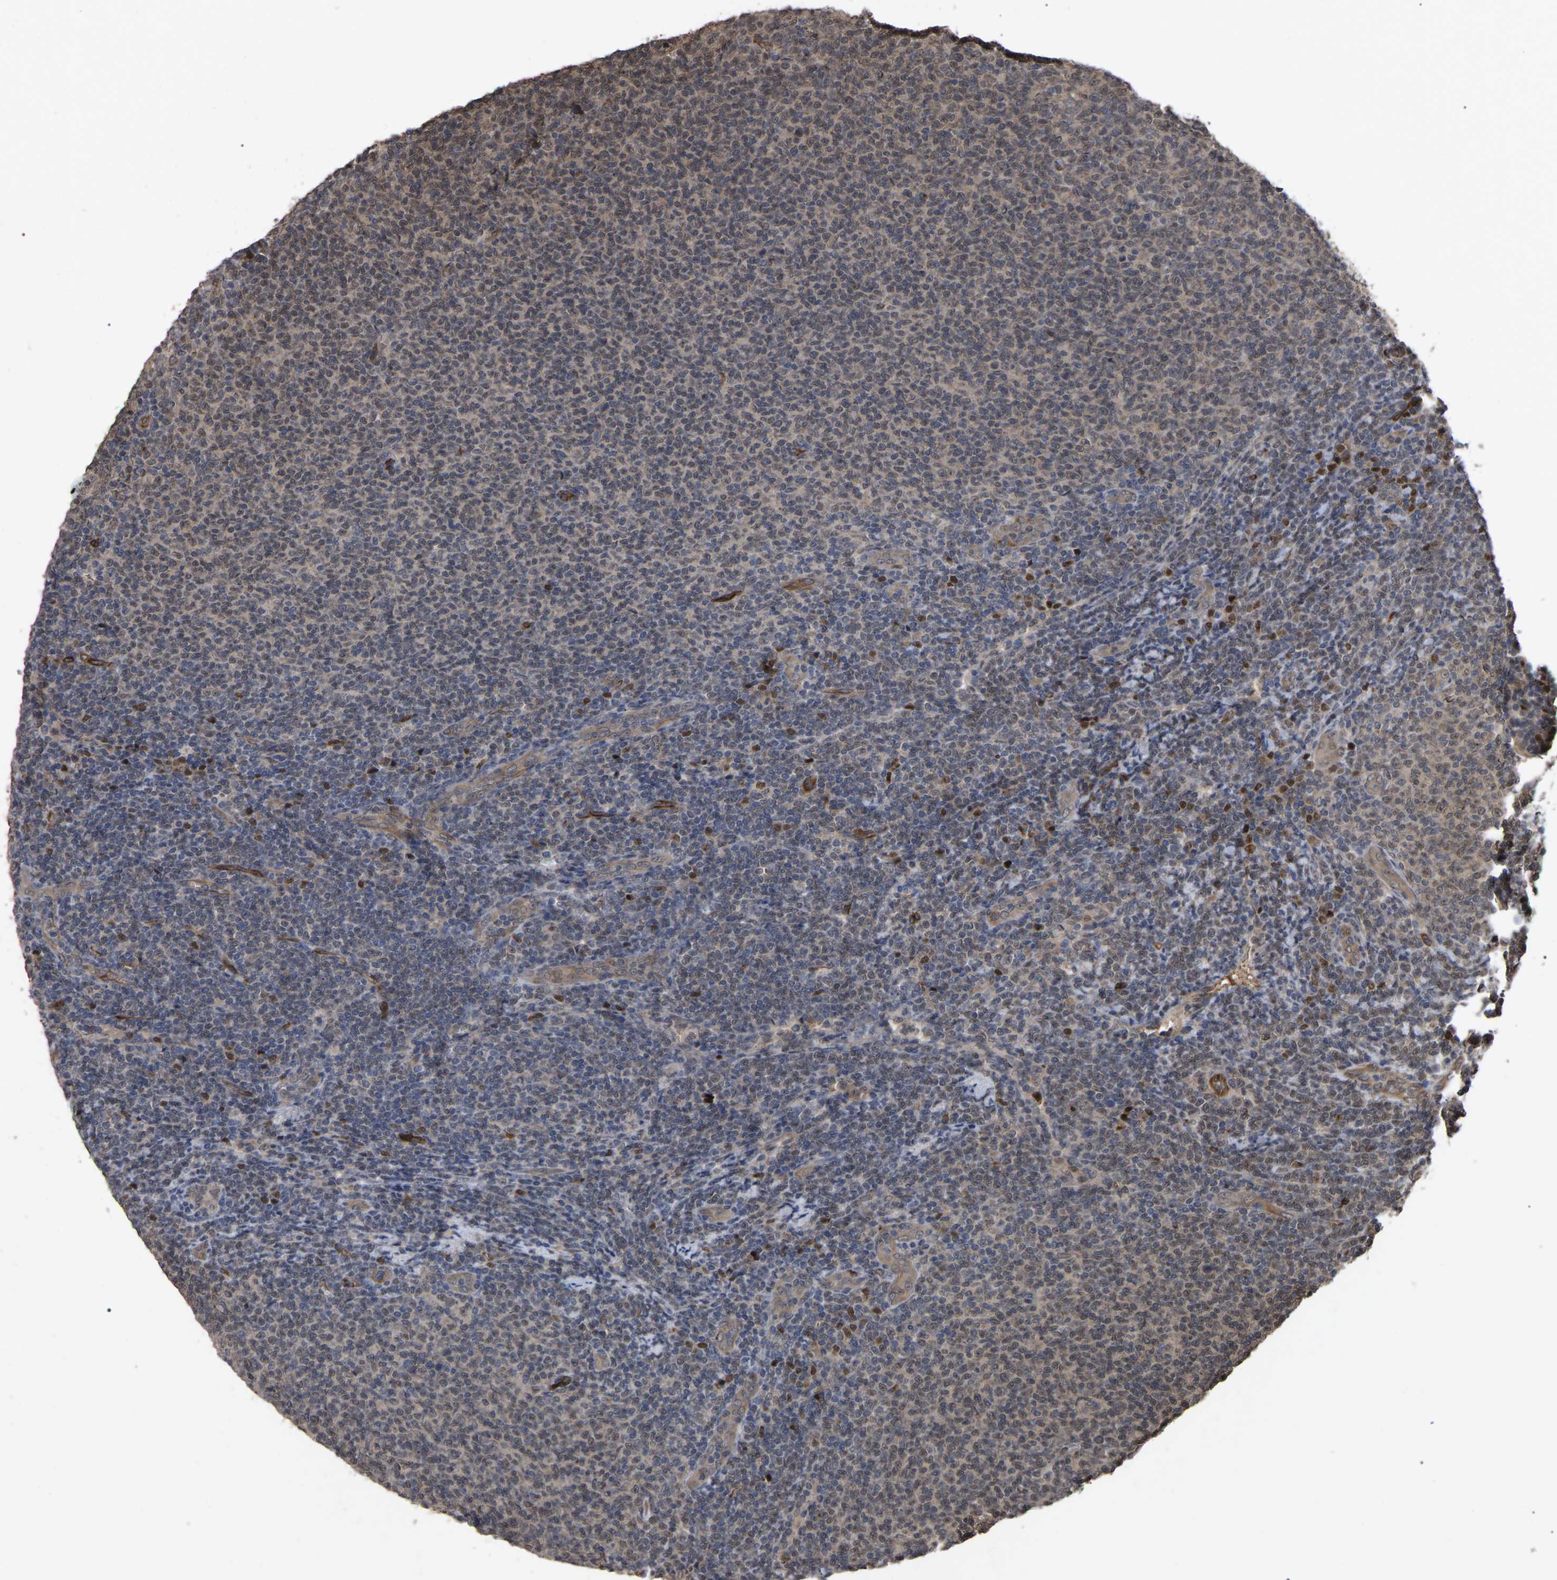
{"staining": {"intensity": "weak", "quantity": "<25%", "location": "cytoplasmic/membranous"}, "tissue": "lymphoma", "cell_type": "Tumor cells", "image_type": "cancer", "snomed": [{"axis": "morphology", "description": "Malignant lymphoma, non-Hodgkin's type, Low grade"}, {"axis": "topography", "description": "Lymph node"}], "caption": "Immunohistochemistry image of human malignant lymphoma, non-Hodgkin's type (low-grade) stained for a protein (brown), which displays no positivity in tumor cells.", "gene": "FAM161B", "patient": {"sex": "male", "age": 66}}